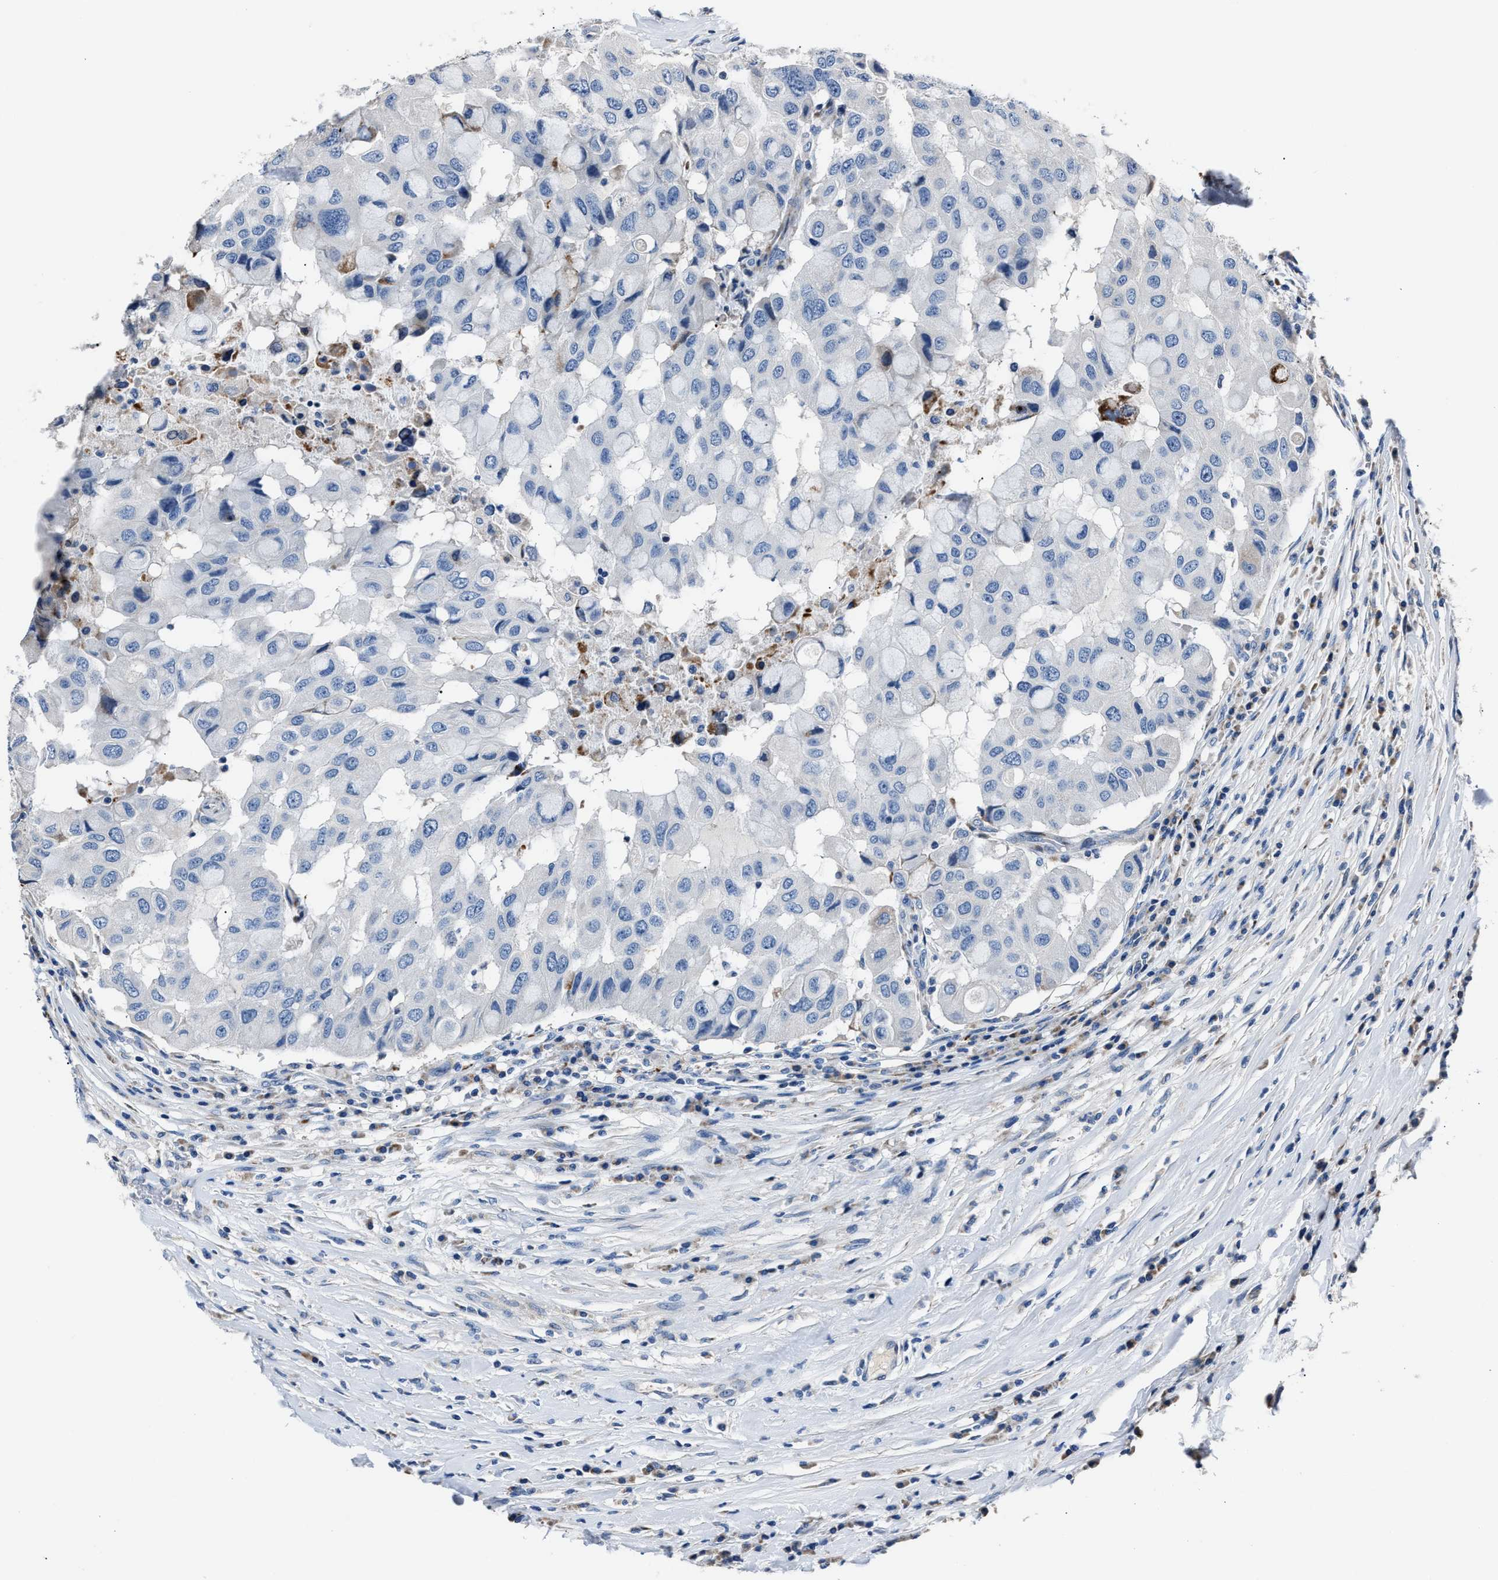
{"staining": {"intensity": "negative", "quantity": "none", "location": "none"}, "tissue": "breast cancer", "cell_type": "Tumor cells", "image_type": "cancer", "snomed": [{"axis": "morphology", "description": "Duct carcinoma"}, {"axis": "topography", "description": "Breast"}], "caption": "An IHC micrograph of breast cancer (intraductal carcinoma) is shown. There is no staining in tumor cells of breast cancer (intraductal carcinoma).", "gene": "DNAJC24", "patient": {"sex": "female", "age": 27}}